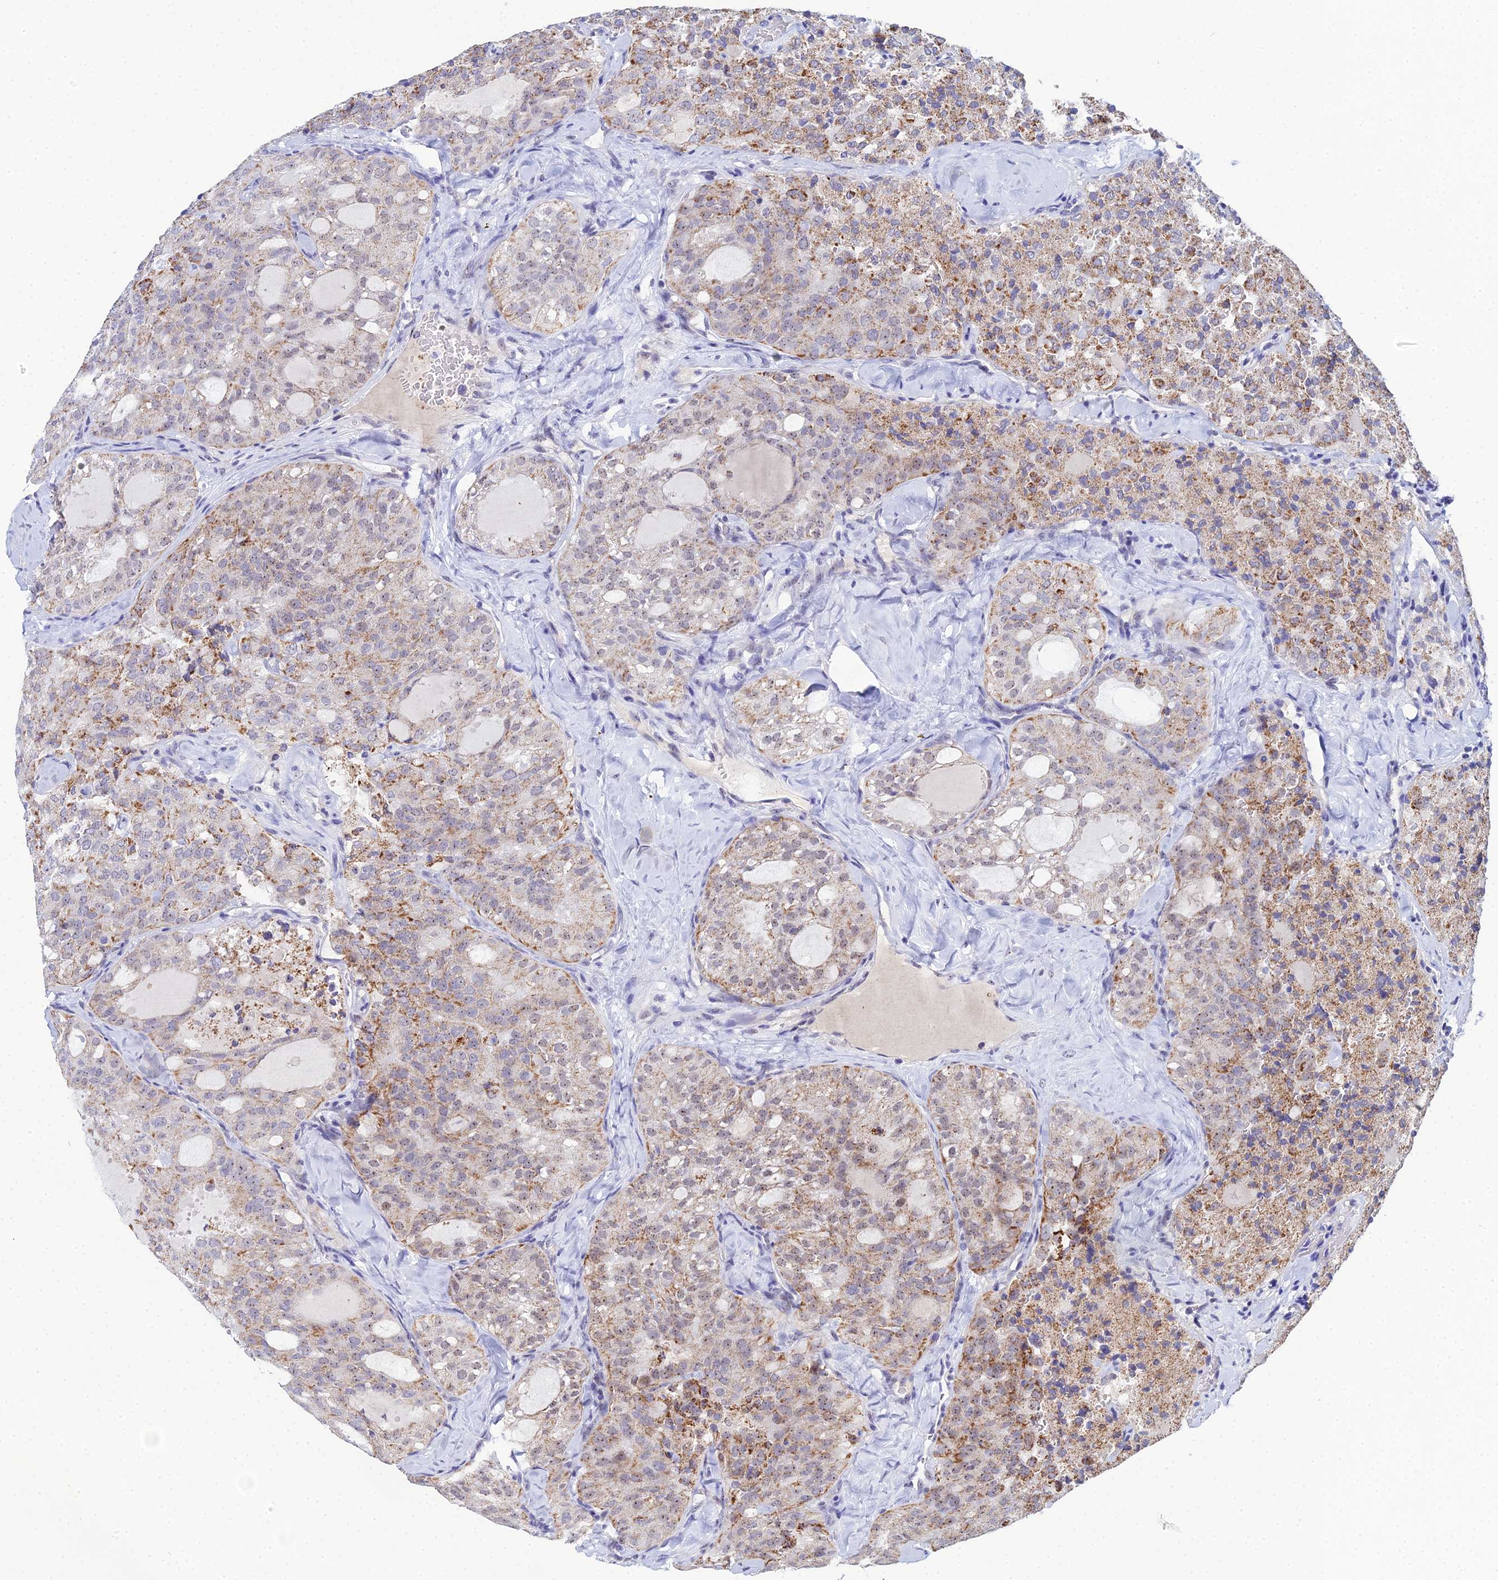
{"staining": {"intensity": "moderate", "quantity": "25%-75%", "location": "cytoplasmic/membranous"}, "tissue": "thyroid cancer", "cell_type": "Tumor cells", "image_type": "cancer", "snomed": [{"axis": "morphology", "description": "Follicular adenoma carcinoma, NOS"}, {"axis": "topography", "description": "Thyroid gland"}], "caption": "Human thyroid cancer stained with a brown dye exhibits moderate cytoplasmic/membranous positive expression in approximately 25%-75% of tumor cells.", "gene": "PLPP4", "patient": {"sex": "male", "age": 75}}